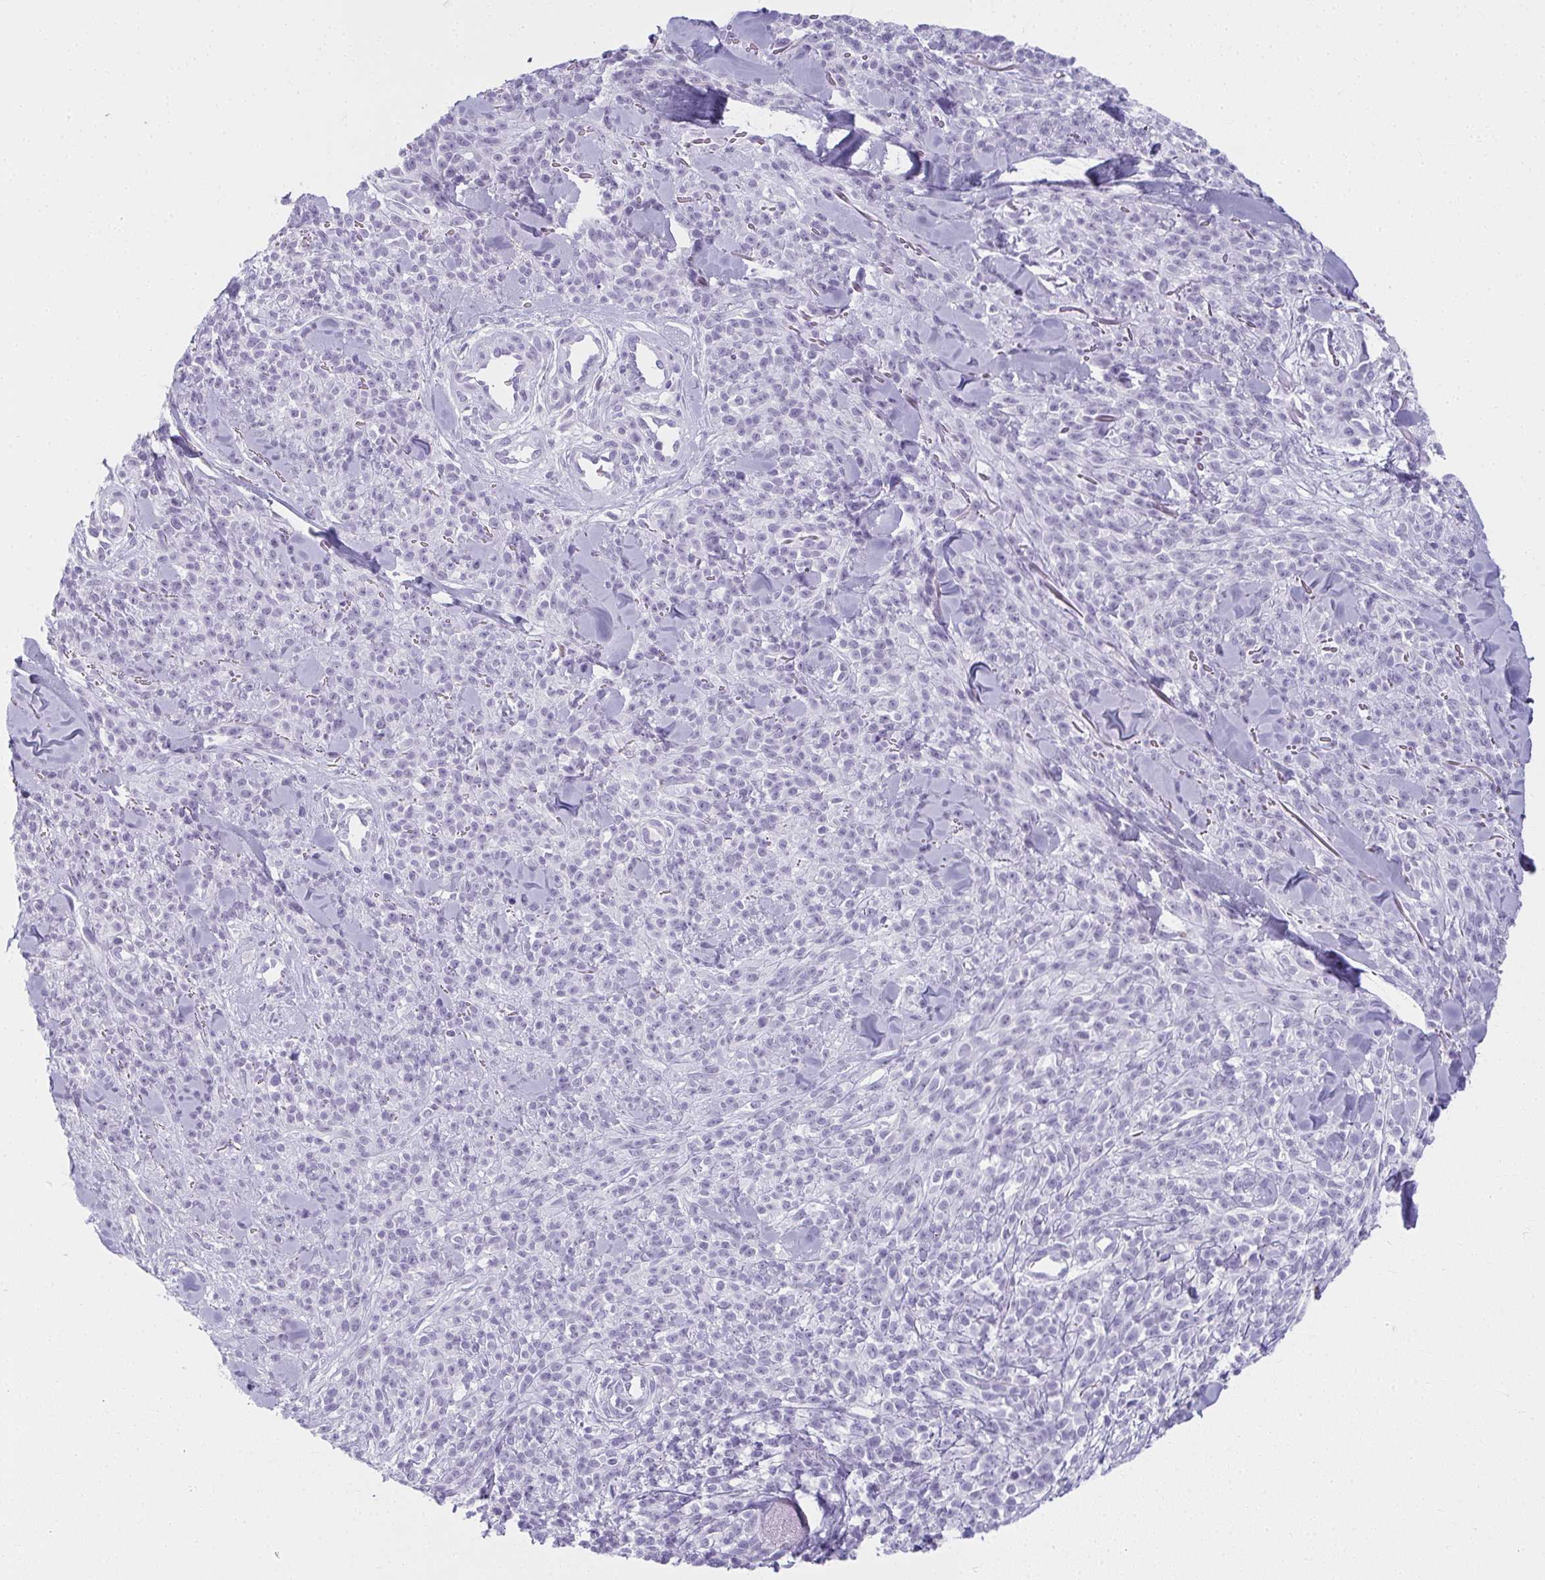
{"staining": {"intensity": "negative", "quantity": "none", "location": "none"}, "tissue": "melanoma", "cell_type": "Tumor cells", "image_type": "cancer", "snomed": [{"axis": "morphology", "description": "Malignant melanoma, NOS"}, {"axis": "topography", "description": "Skin"}, {"axis": "topography", "description": "Skin of trunk"}], "caption": "Tumor cells show no significant staining in malignant melanoma.", "gene": "MOBP", "patient": {"sex": "male", "age": 74}}